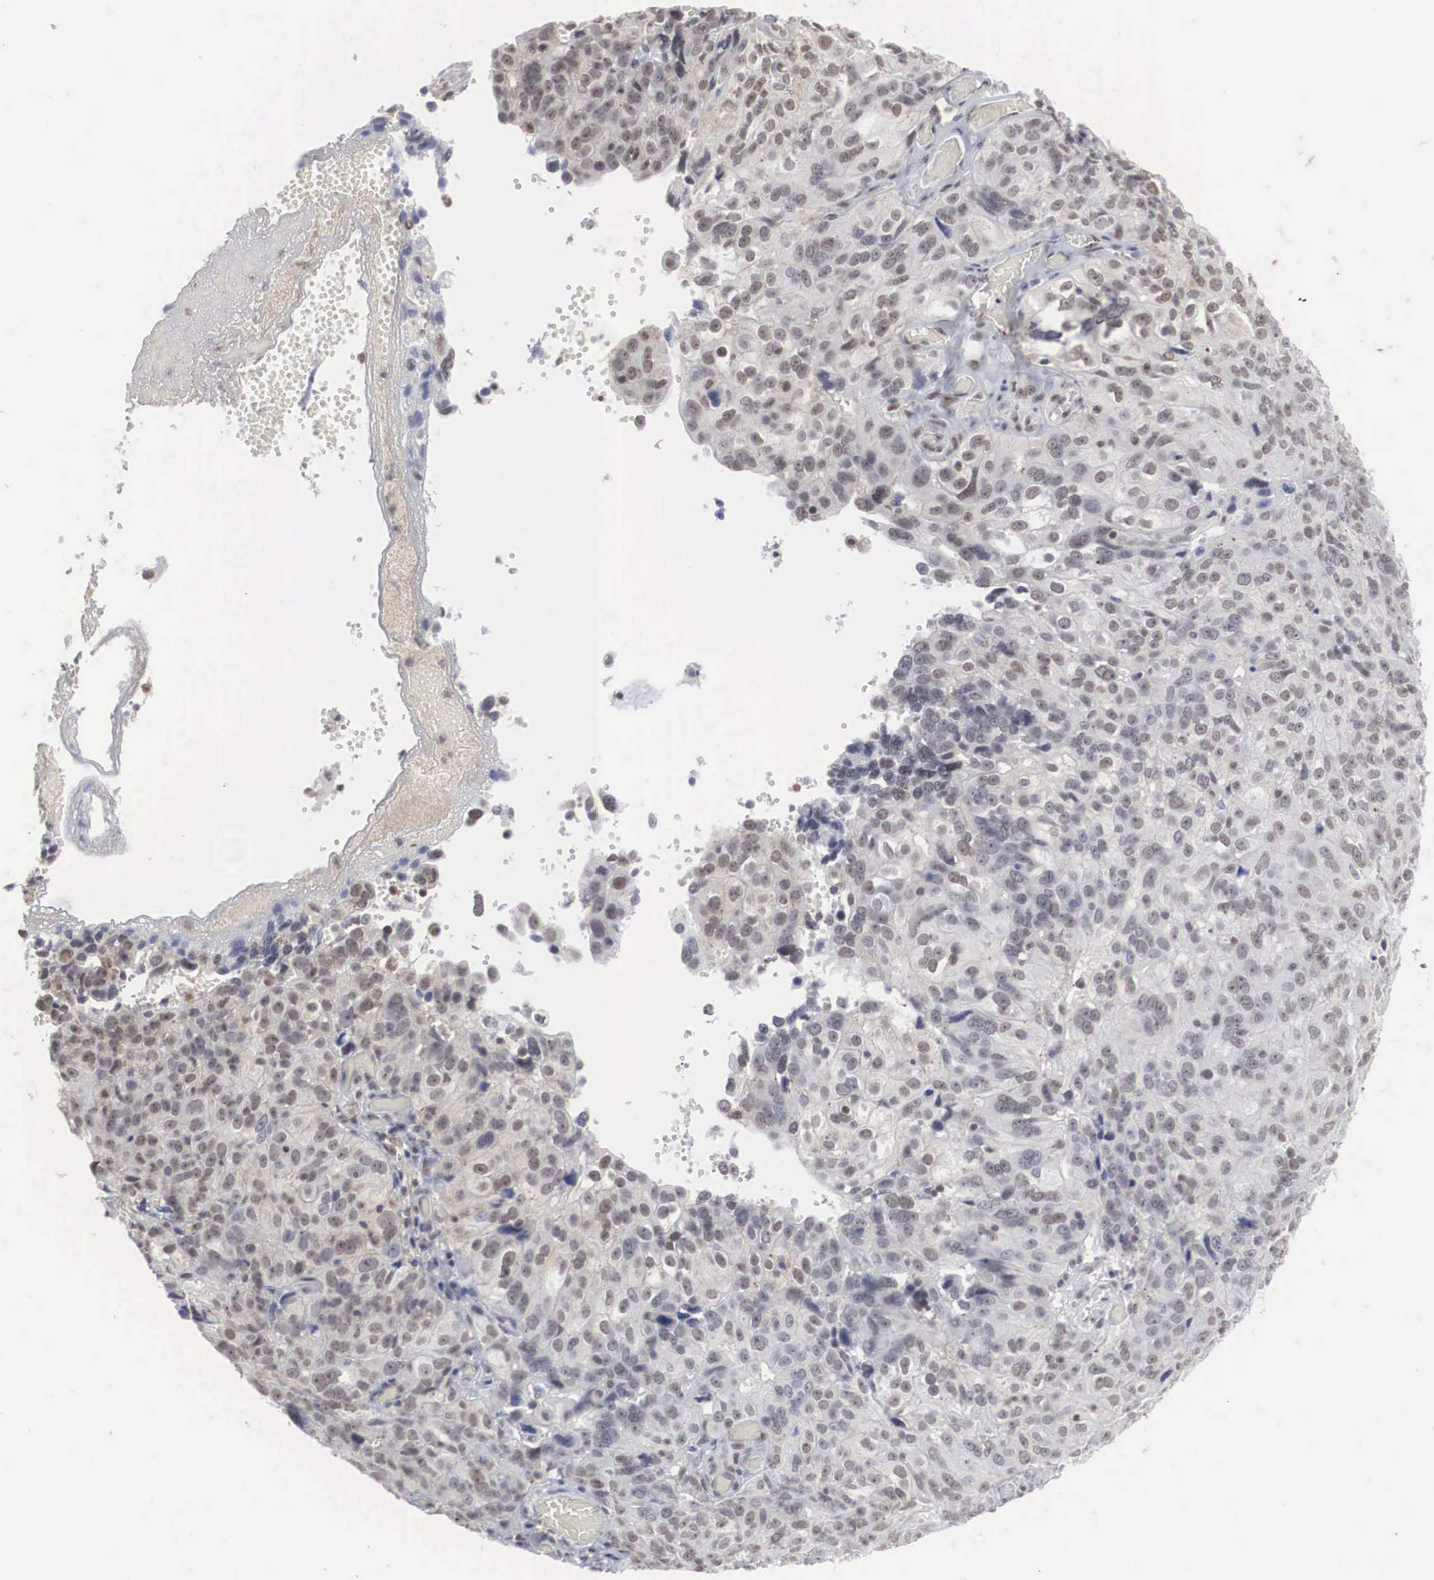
{"staining": {"intensity": "weak", "quantity": "25%-75%", "location": "nuclear"}, "tissue": "ovarian cancer", "cell_type": "Tumor cells", "image_type": "cancer", "snomed": [{"axis": "morphology", "description": "Carcinoma, endometroid"}, {"axis": "topography", "description": "Ovary"}], "caption": "Brown immunohistochemical staining in ovarian endometroid carcinoma demonstrates weak nuclear staining in approximately 25%-75% of tumor cells.", "gene": "AUTS2", "patient": {"sex": "female", "age": 75}}